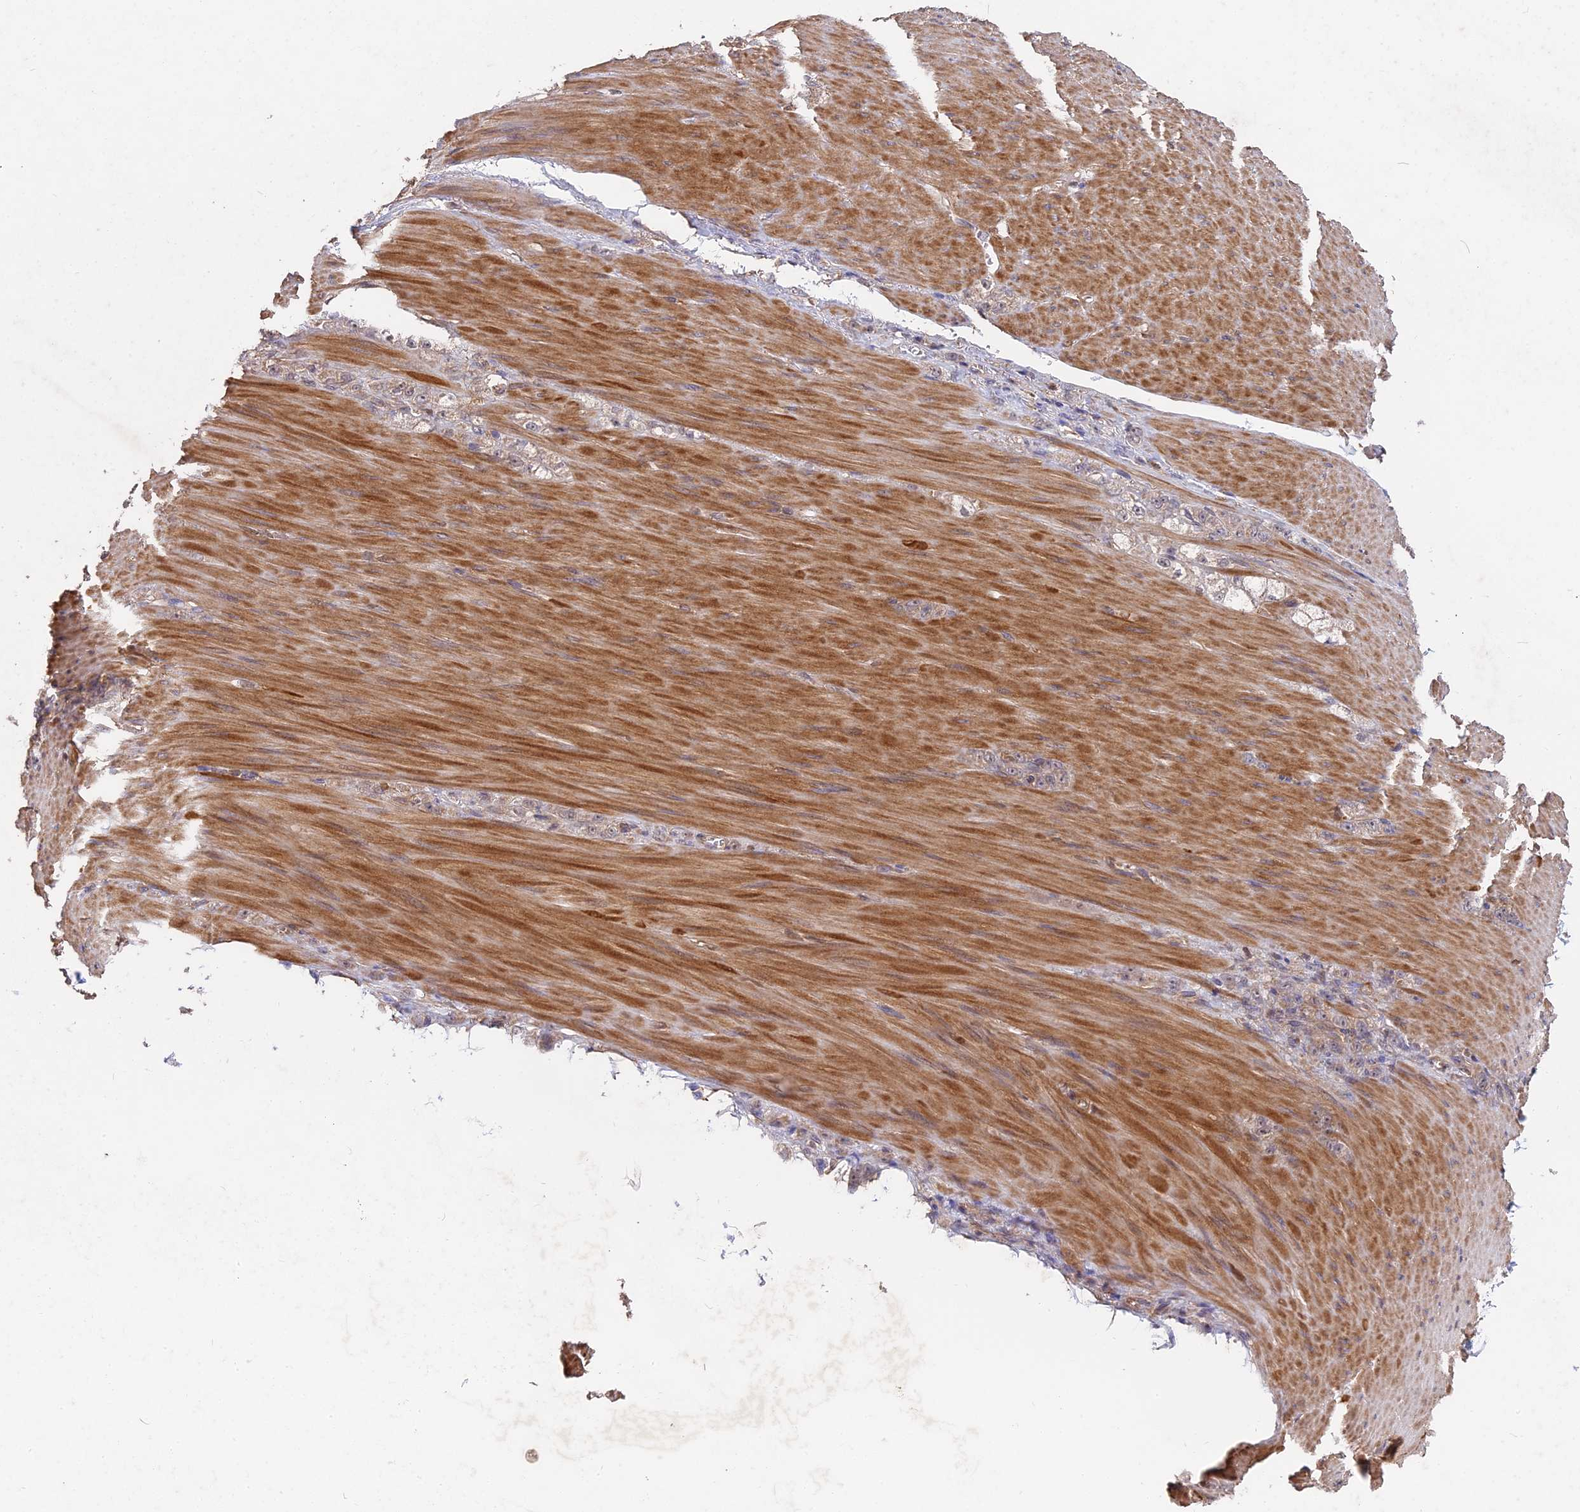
{"staining": {"intensity": "weak", "quantity": "<25%", "location": "cytoplasmic/membranous"}, "tissue": "stomach cancer", "cell_type": "Tumor cells", "image_type": "cancer", "snomed": [{"axis": "morphology", "description": "Normal tissue, NOS"}, {"axis": "morphology", "description": "Adenocarcinoma, NOS"}, {"axis": "topography", "description": "Stomach"}], "caption": "Immunohistochemistry (IHC) photomicrograph of neoplastic tissue: stomach adenocarcinoma stained with DAB (3,3'-diaminobenzidine) displays no significant protein expression in tumor cells.", "gene": "SAC3D1", "patient": {"sex": "male", "age": 82}}